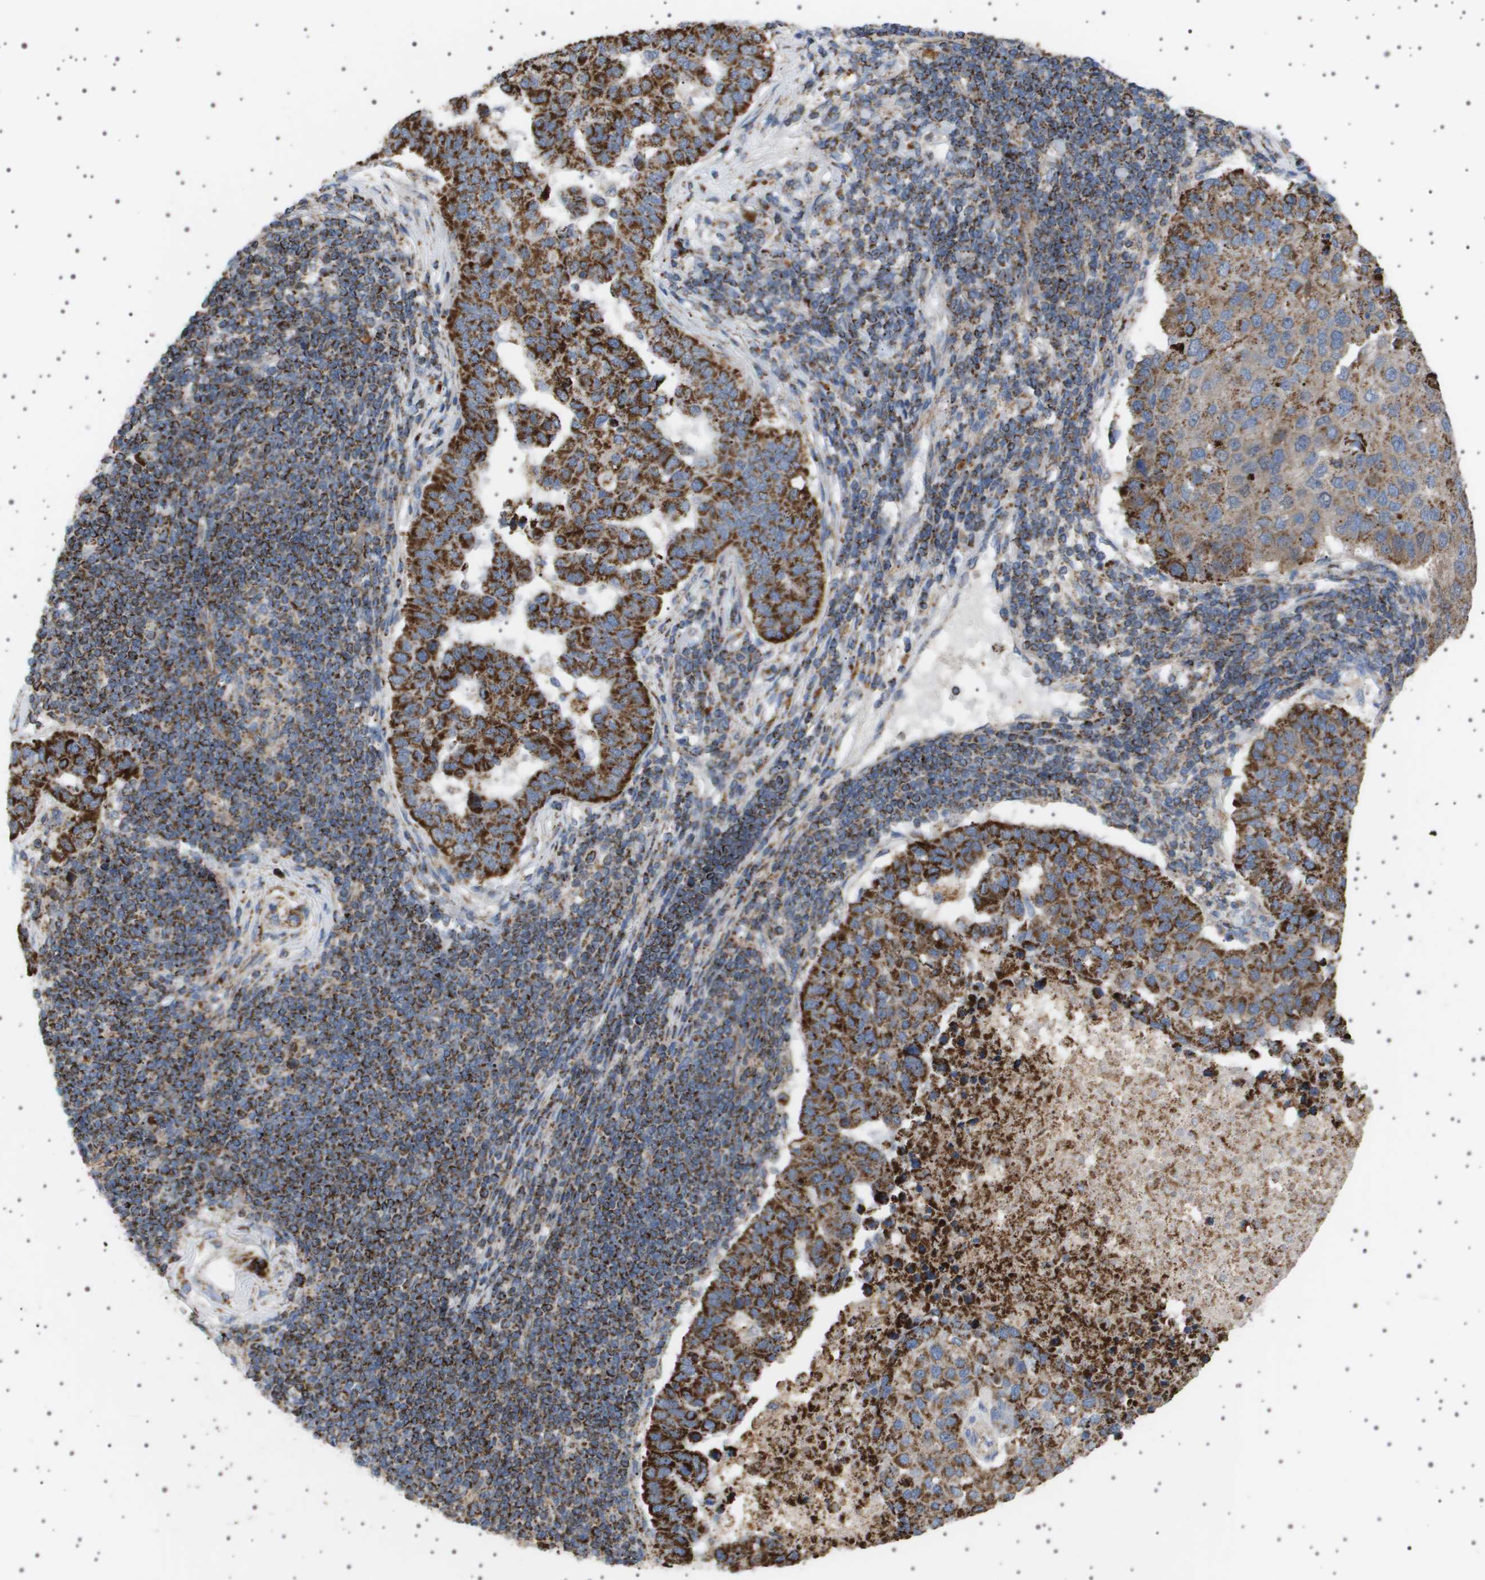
{"staining": {"intensity": "strong", "quantity": "25%-75%", "location": "cytoplasmic/membranous"}, "tissue": "pancreatic cancer", "cell_type": "Tumor cells", "image_type": "cancer", "snomed": [{"axis": "morphology", "description": "Adenocarcinoma, NOS"}, {"axis": "topography", "description": "Pancreas"}], "caption": "Pancreatic adenocarcinoma tissue displays strong cytoplasmic/membranous positivity in approximately 25%-75% of tumor cells, visualized by immunohistochemistry. The staining is performed using DAB brown chromogen to label protein expression. The nuclei are counter-stained blue using hematoxylin.", "gene": "UBXN8", "patient": {"sex": "female", "age": 61}}